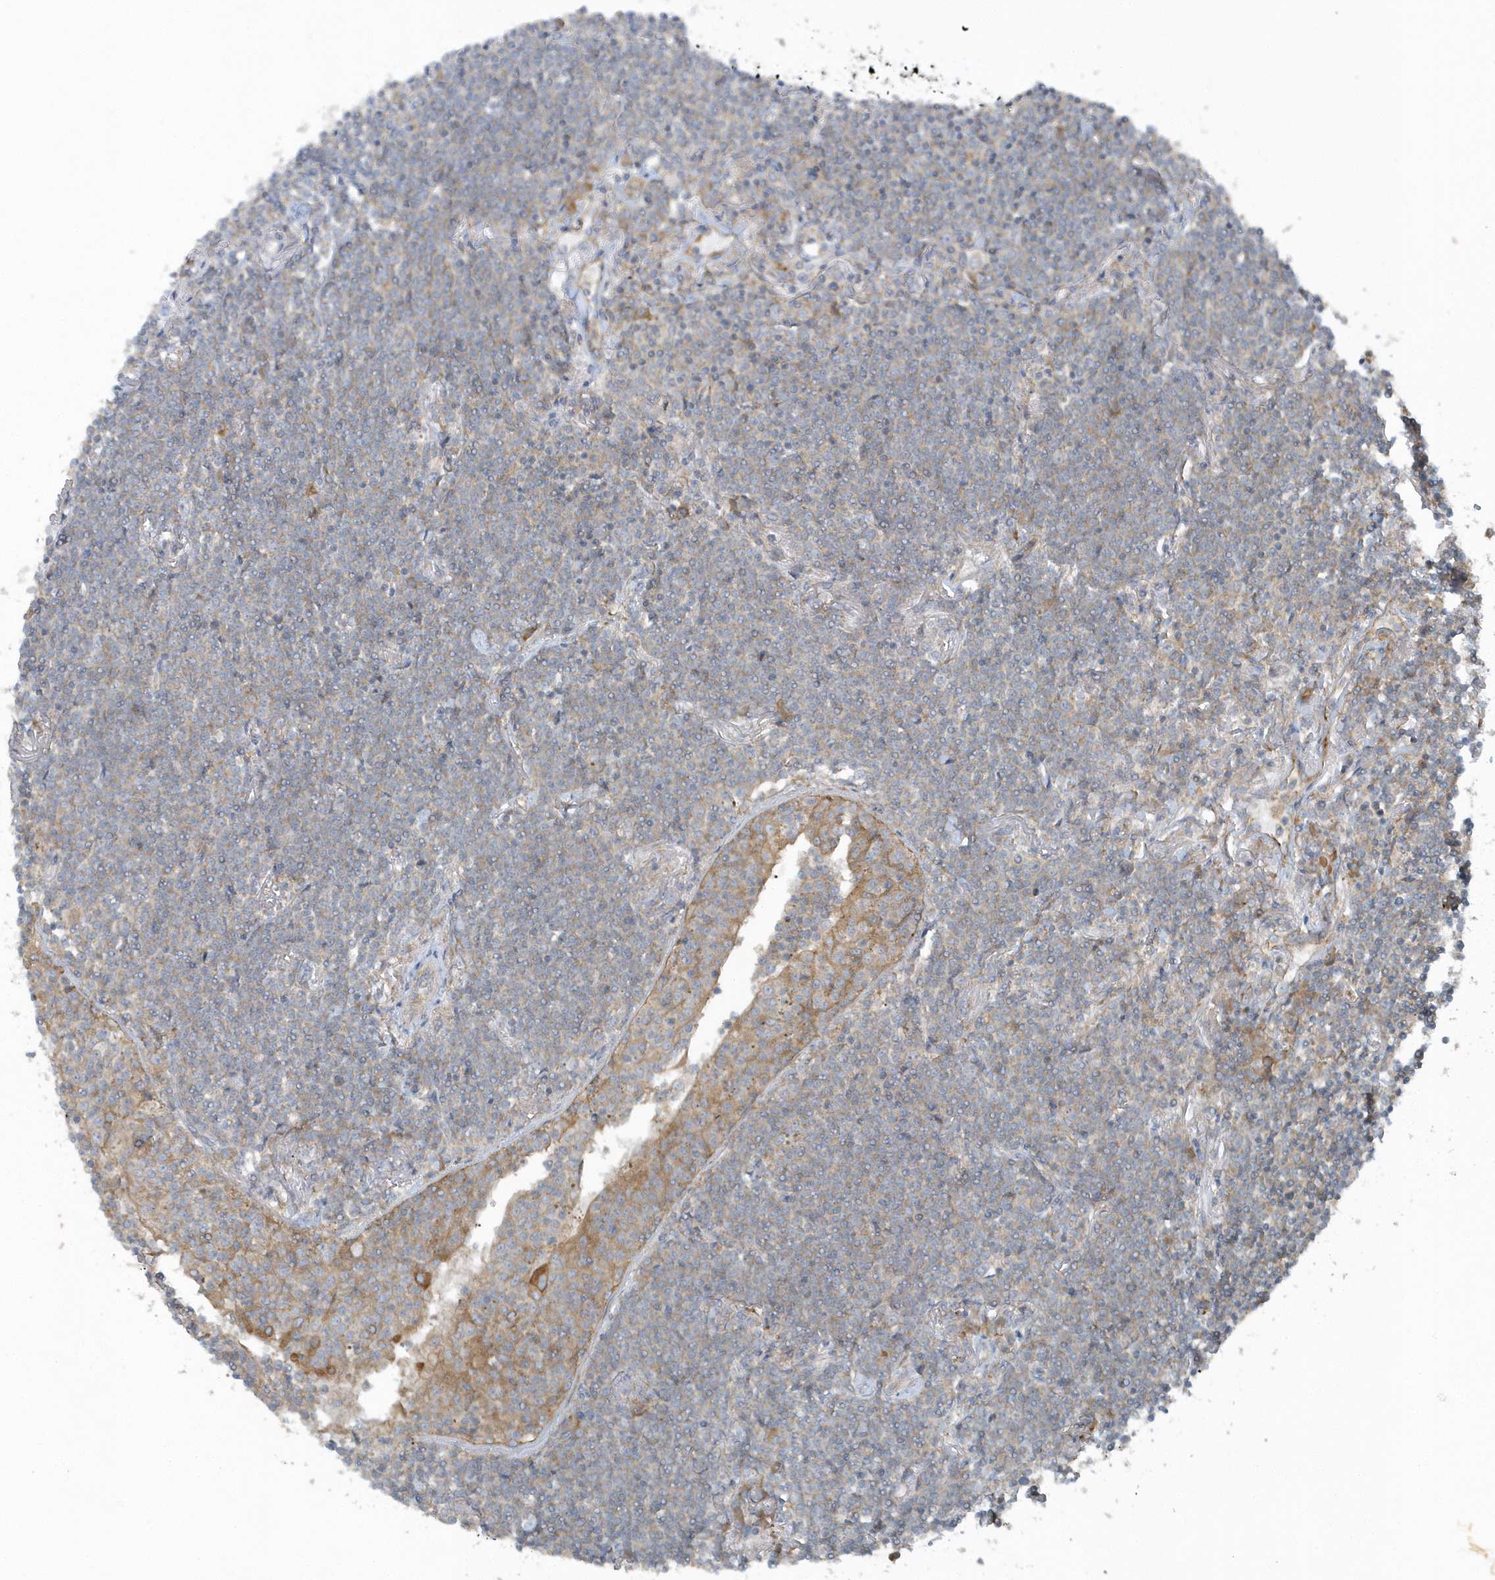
{"staining": {"intensity": "weak", "quantity": "<25%", "location": "cytoplasmic/membranous"}, "tissue": "lymphoma", "cell_type": "Tumor cells", "image_type": "cancer", "snomed": [{"axis": "morphology", "description": "Malignant lymphoma, non-Hodgkin's type, Low grade"}, {"axis": "topography", "description": "Lung"}], "caption": "Tumor cells are negative for brown protein staining in low-grade malignant lymphoma, non-Hodgkin's type.", "gene": "CNOT10", "patient": {"sex": "female", "age": 71}}